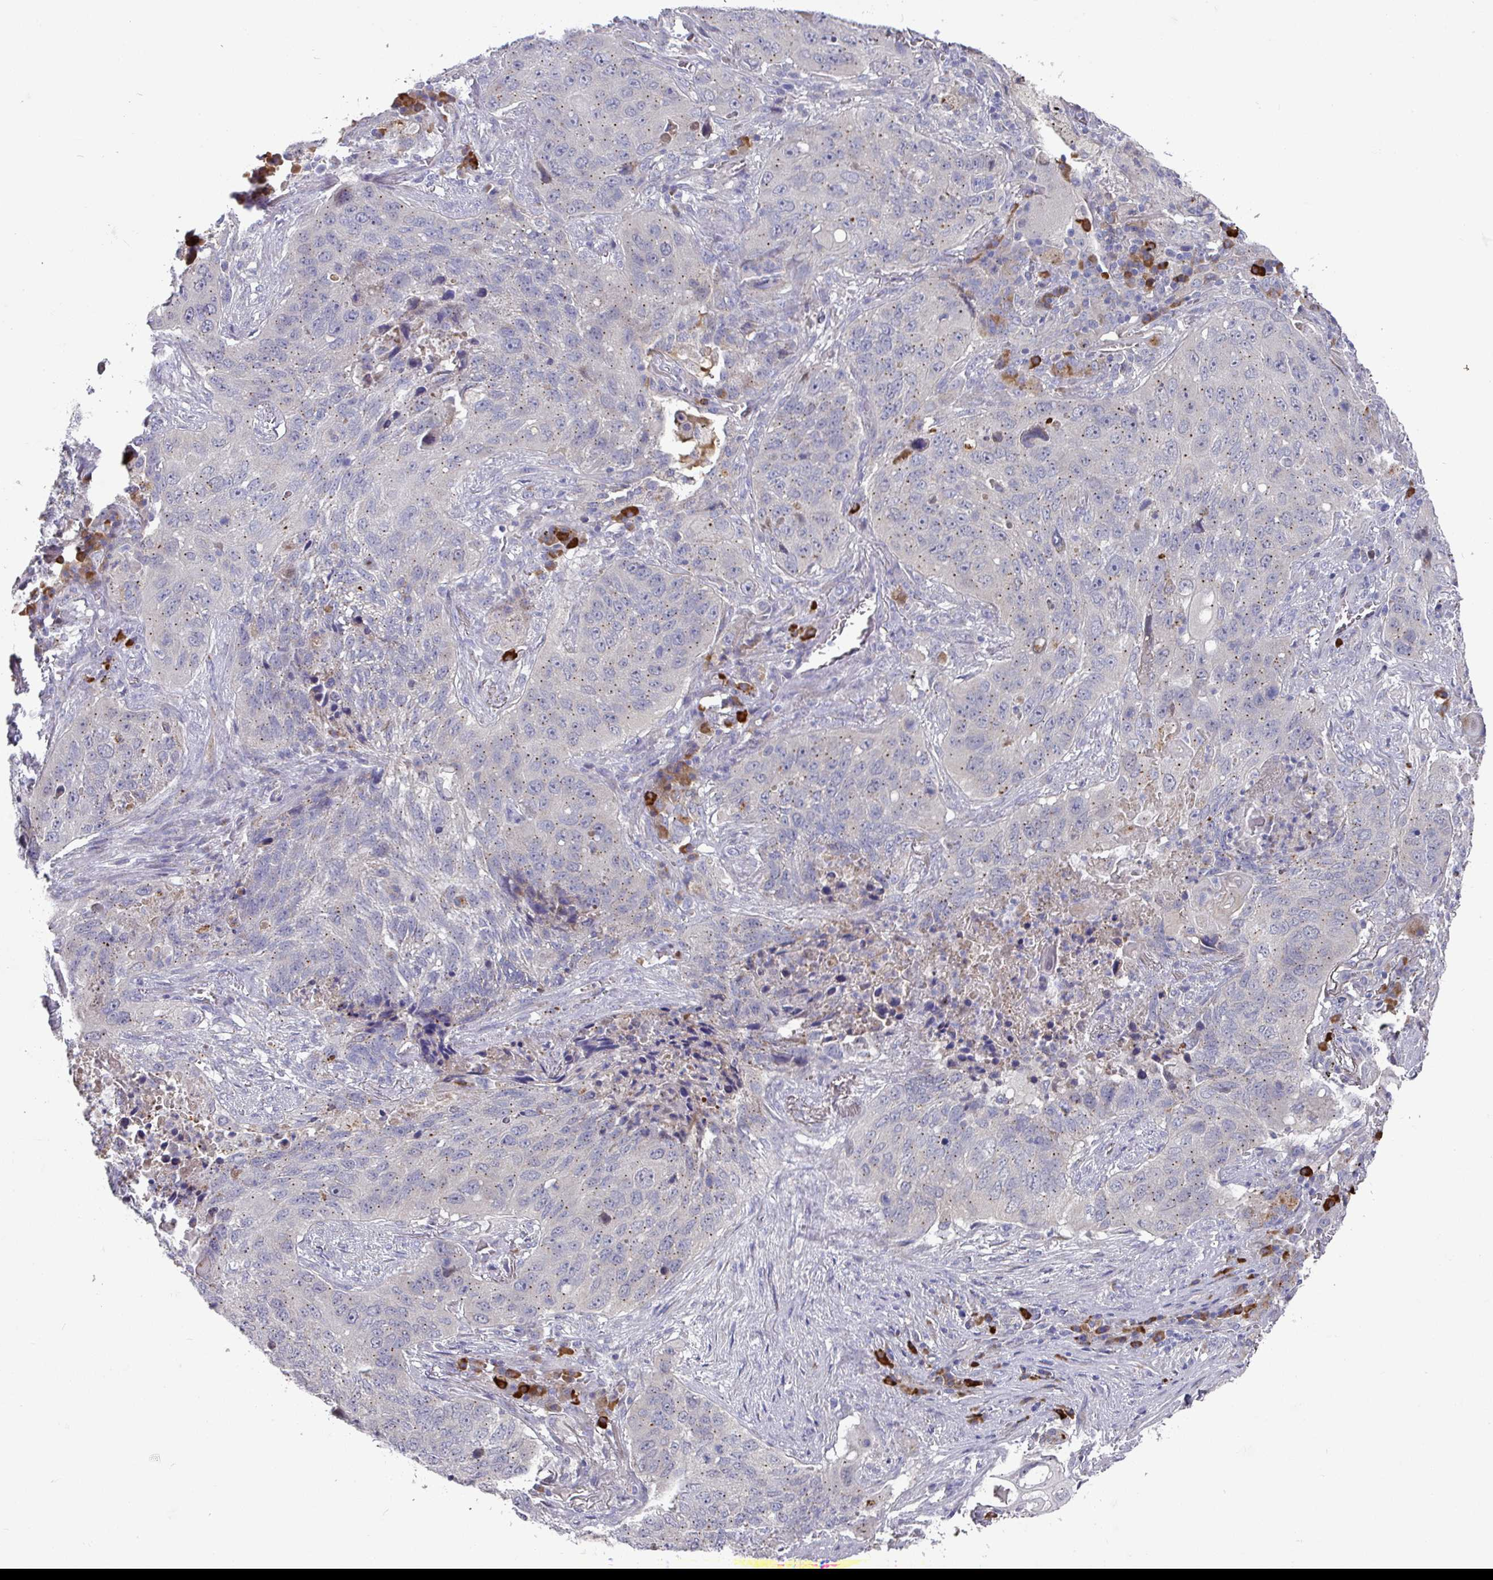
{"staining": {"intensity": "weak", "quantity": "25%-75%", "location": "cytoplasmic/membranous"}, "tissue": "lung cancer", "cell_type": "Tumor cells", "image_type": "cancer", "snomed": [{"axis": "morphology", "description": "Squamous cell carcinoma, NOS"}, {"axis": "topography", "description": "Lung"}], "caption": "A brown stain highlights weak cytoplasmic/membranous positivity of a protein in human lung squamous cell carcinoma tumor cells. (DAB IHC, brown staining for protein, blue staining for nuclei).", "gene": "IL4R", "patient": {"sex": "female", "age": 63}}